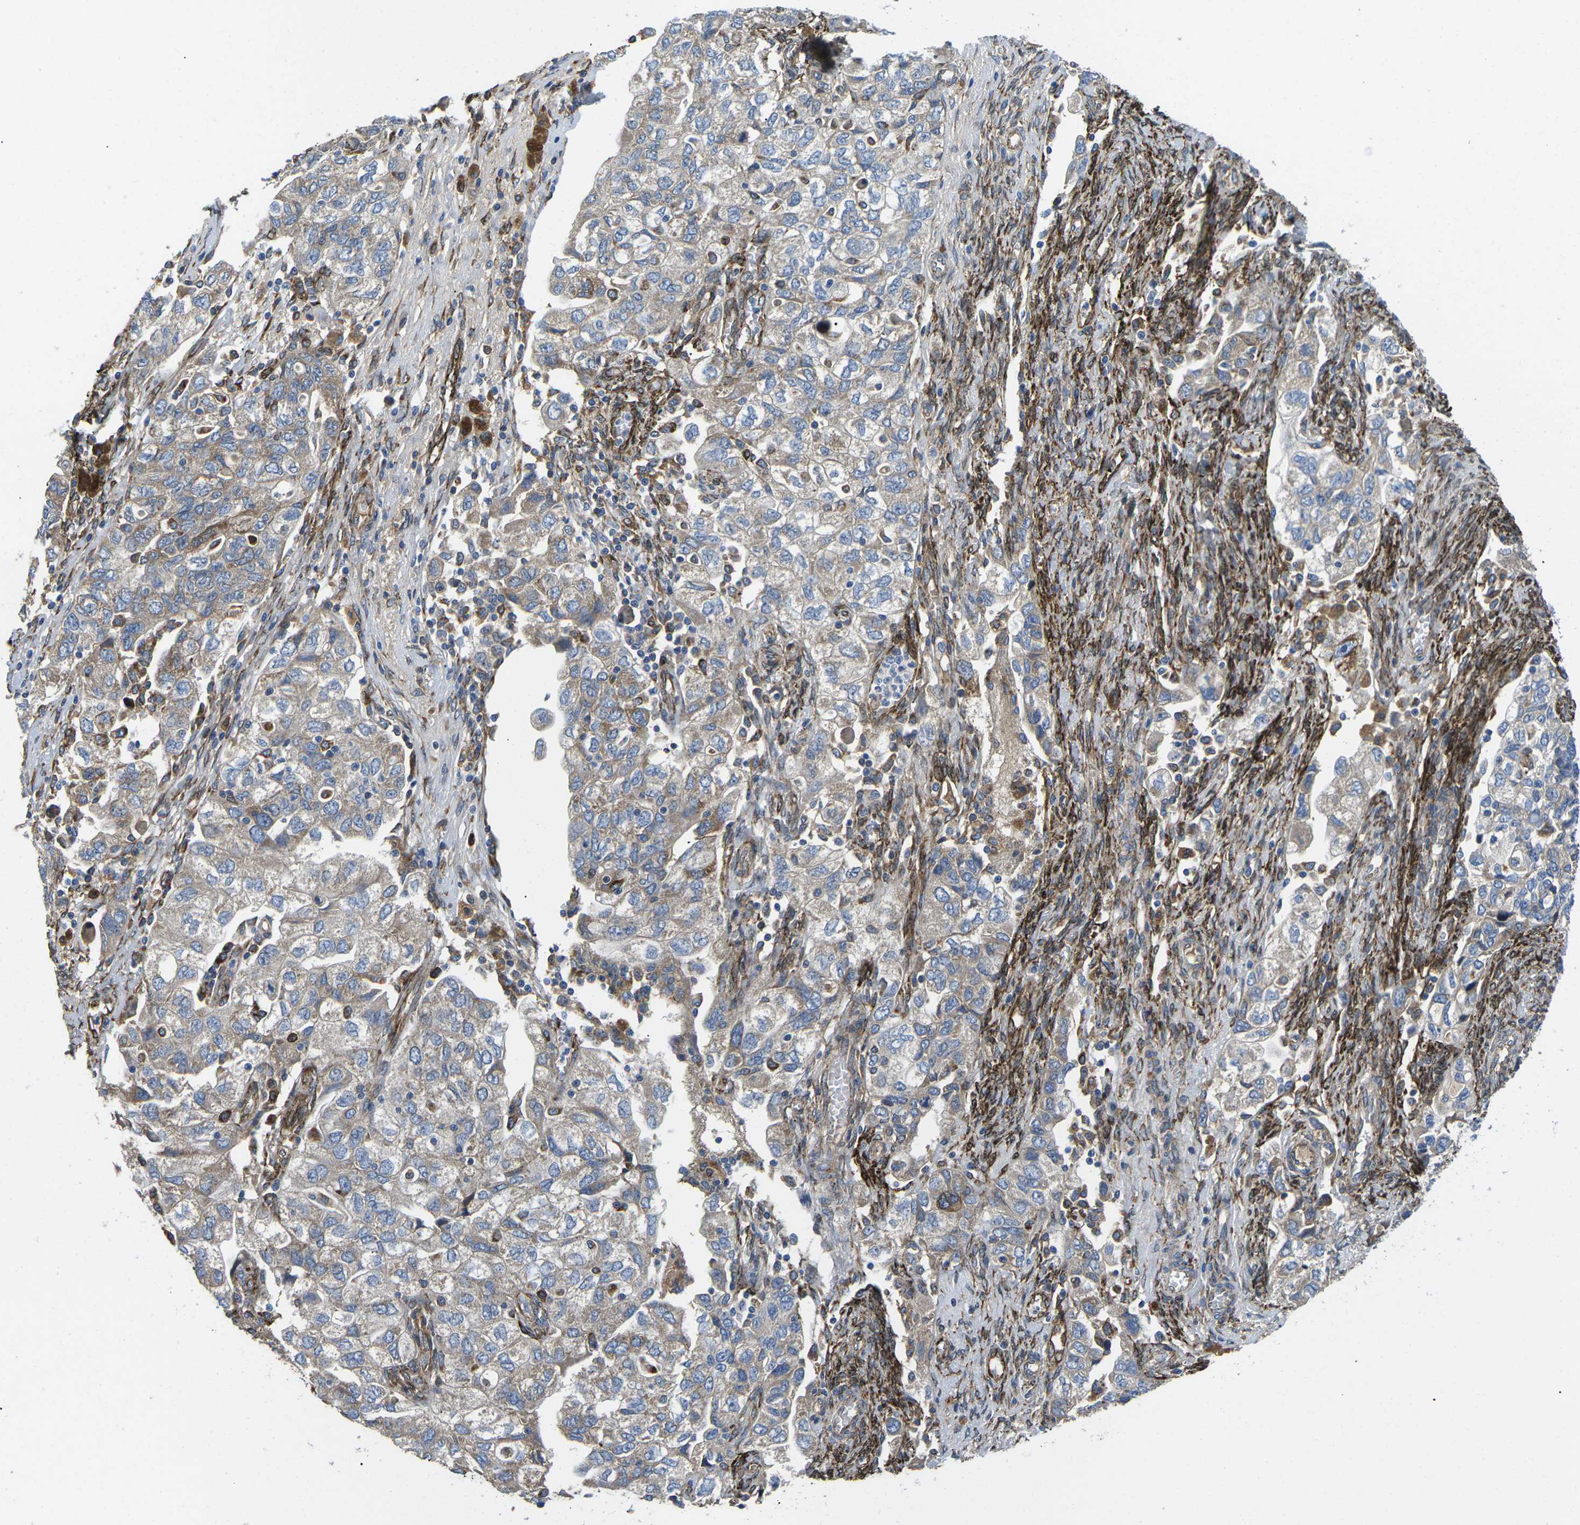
{"staining": {"intensity": "weak", "quantity": ">75%", "location": "cytoplasmic/membranous"}, "tissue": "ovarian cancer", "cell_type": "Tumor cells", "image_type": "cancer", "snomed": [{"axis": "morphology", "description": "Carcinoma, NOS"}, {"axis": "morphology", "description": "Cystadenocarcinoma, serous, NOS"}, {"axis": "topography", "description": "Ovary"}], "caption": "This is an image of IHC staining of ovarian cancer (serous cystadenocarcinoma), which shows weak expression in the cytoplasmic/membranous of tumor cells.", "gene": "PDZD8", "patient": {"sex": "female", "age": 69}}